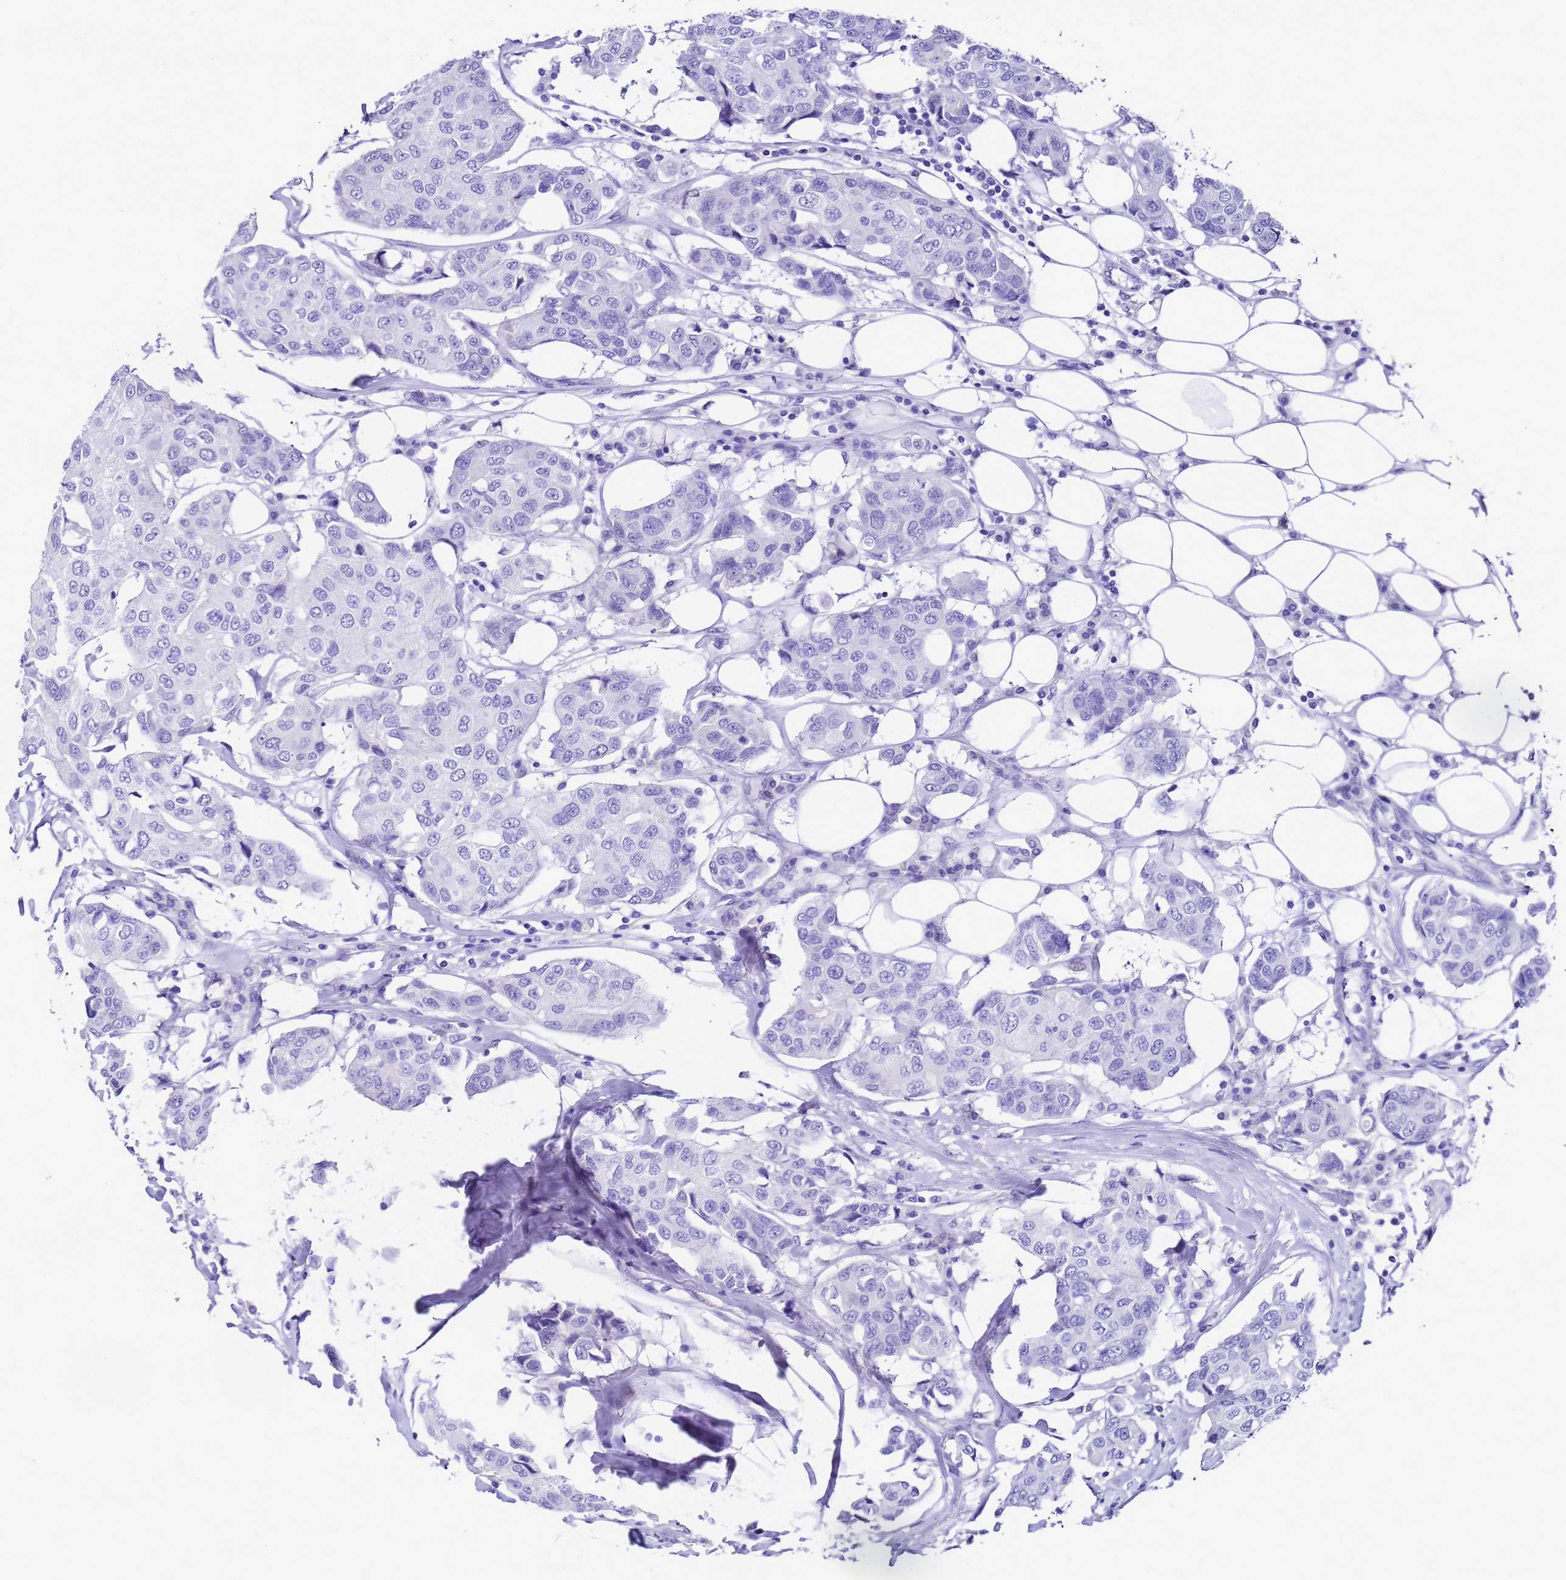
{"staining": {"intensity": "negative", "quantity": "none", "location": "none"}, "tissue": "breast cancer", "cell_type": "Tumor cells", "image_type": "cancer", "snomed": [{"axis": "morphology", "description": "Duct carcinoma"}, {"axis": "topography", "description": "Breast"}], "caption": "This is an immunohistochemistry photomicrograph of human invasive ductal carcinoma (breast). There is no expression in tumor cells.", "gene": "UGT2B10", "patient": {"sex": "female", "age": 80}}